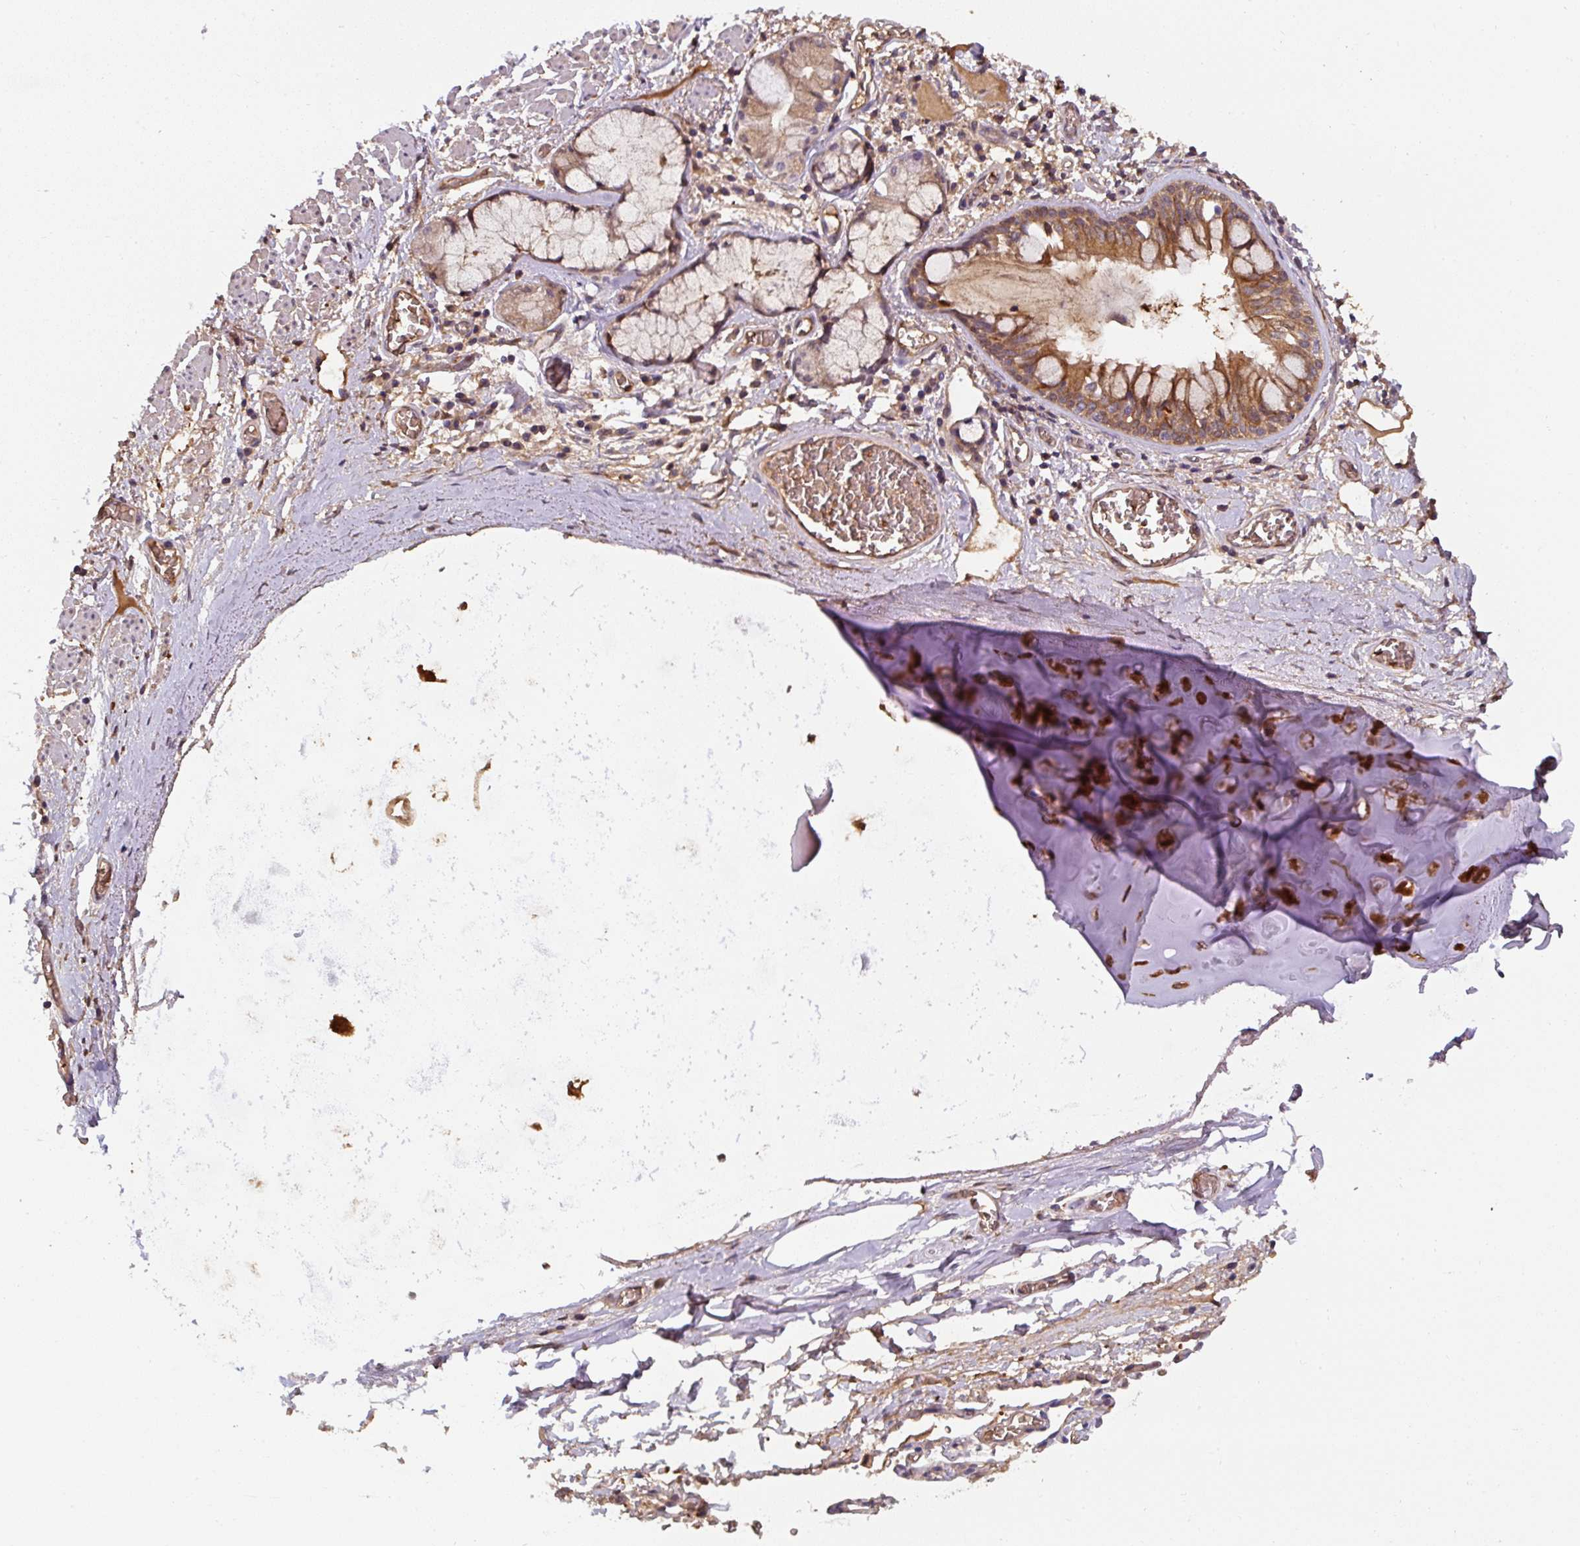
{"staining": {"intensity": "strong", "quantity": "25%-75%", "location": "cytoplasmic/membranous"}, "tissue": "adipose tissue", "cell_type": "Adipocytes", "image_type": "normal", "snomed": [{"axis": "morphology", "description": "Normal tissue, NOS"}, {"axis": "morphology", "description": "Degeneration, NOS"}, {"axis": "topography", "description": "Cartilage tissue"}, {"axis": "topography", "description": "Lung"}], "caption": "Strong cytoplasmic/membranous protein expression is seen in about 25%-75% of adipocytes in adipose tissue. The staining is performed using DAB brown chromogen to label protein expression. The nuclei are counter-stained blue using hematoxylin.", "gene": "ST13", "patient": {"sex": "female", "age": 61}}